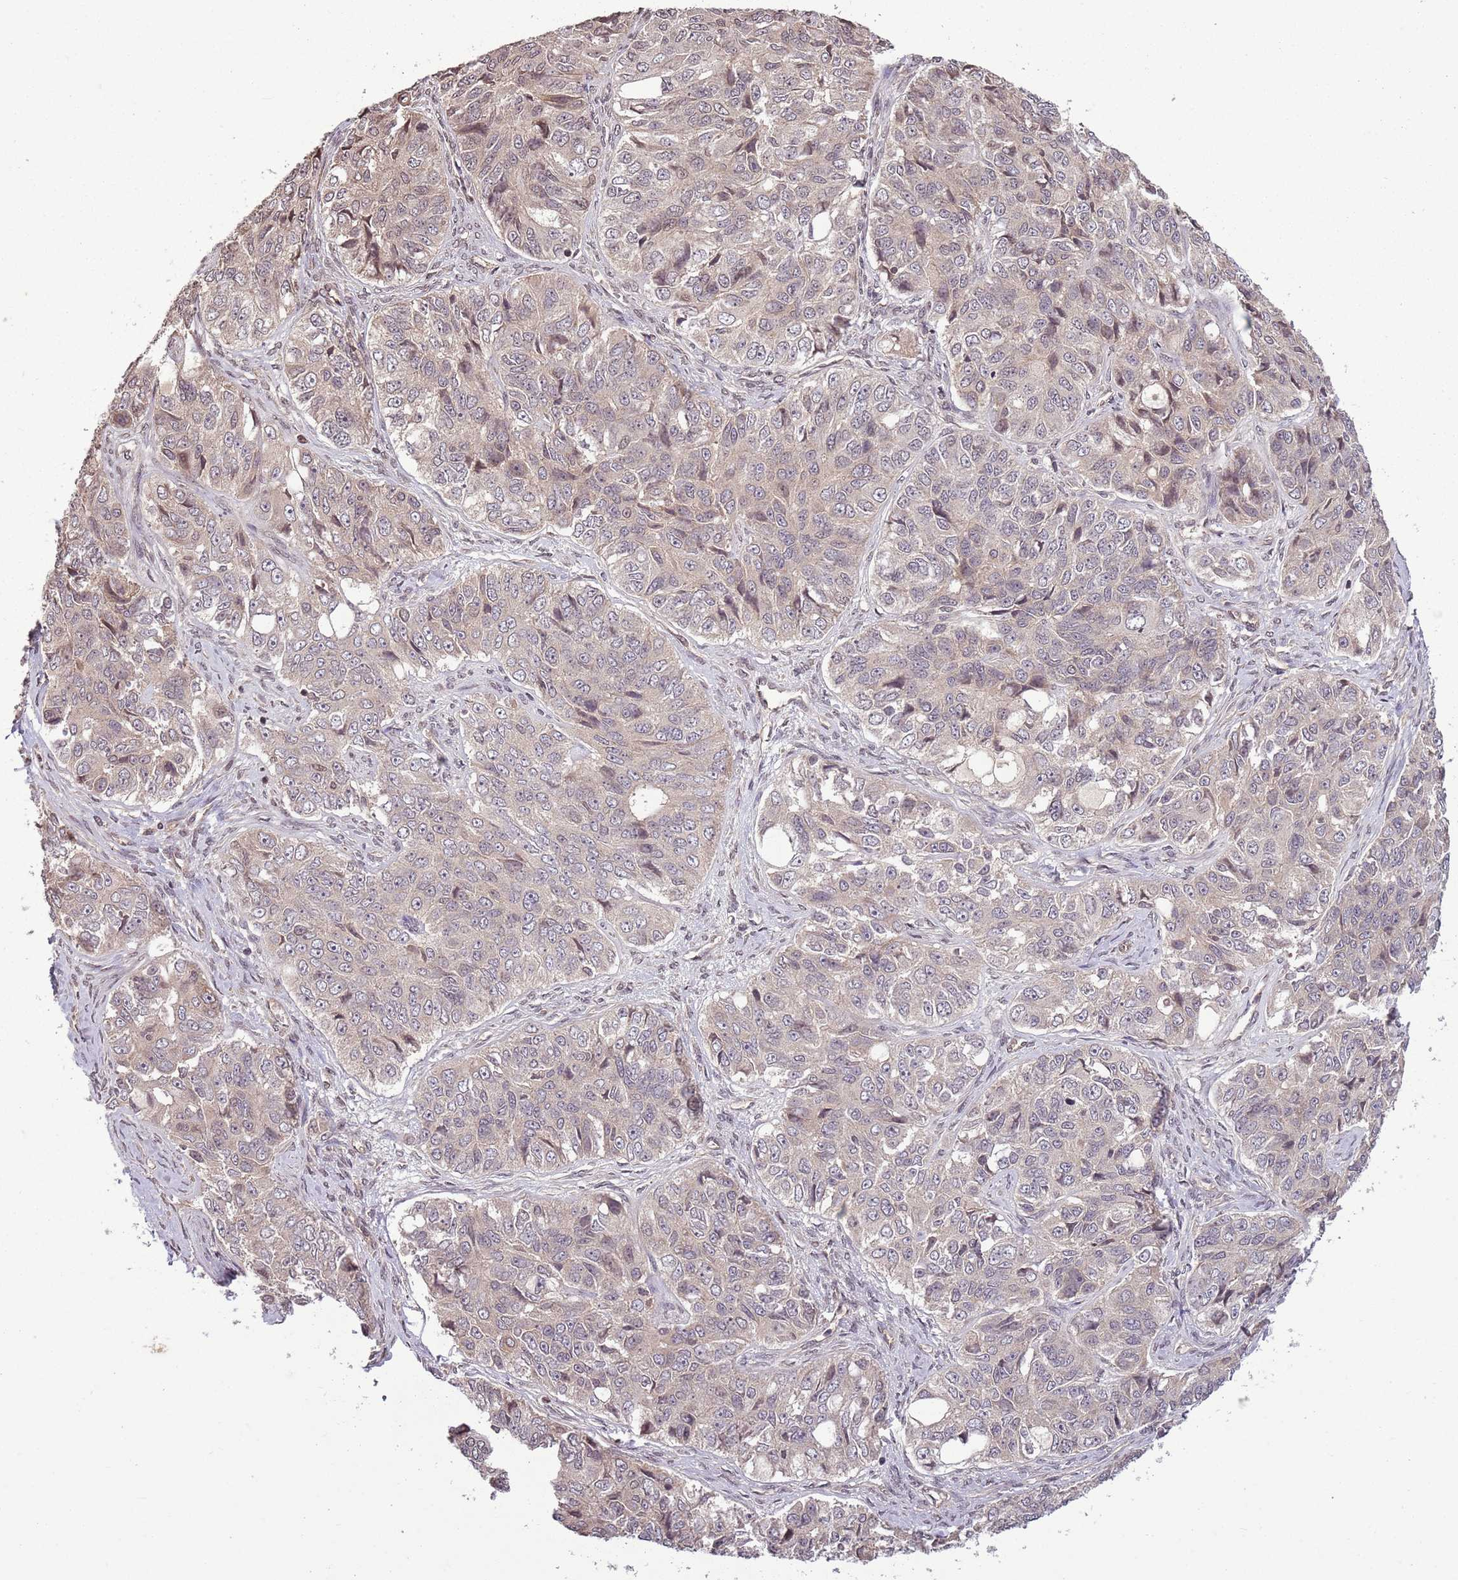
{"staining": {"intensity": "weak", "quantity": "<25%", "location": "nuclear"}, "tissue": "ovarian cancer", "cell_type": "Tumor cells", "image_type": "cancer", "snomed": [{"axis": "morphology", "description": "Carcinoma, endometroid"}, {"axis": "topography", "description": "Ovary"}], "caption": "Immunohistochemistry micrograph of ovarian cancer (endometroid carcinoma) stained for a protein (brown), which shows no expression in tumor cells. The staining was performed using DAB (3,3'-diaminobenzidine) to visualize the protein expression in brown, while the nuclei were stained in blue with hematoxylin (Magnification: 20x).", "gene": "CAPN9", "patient": {"sex": "female", "age": 51}}